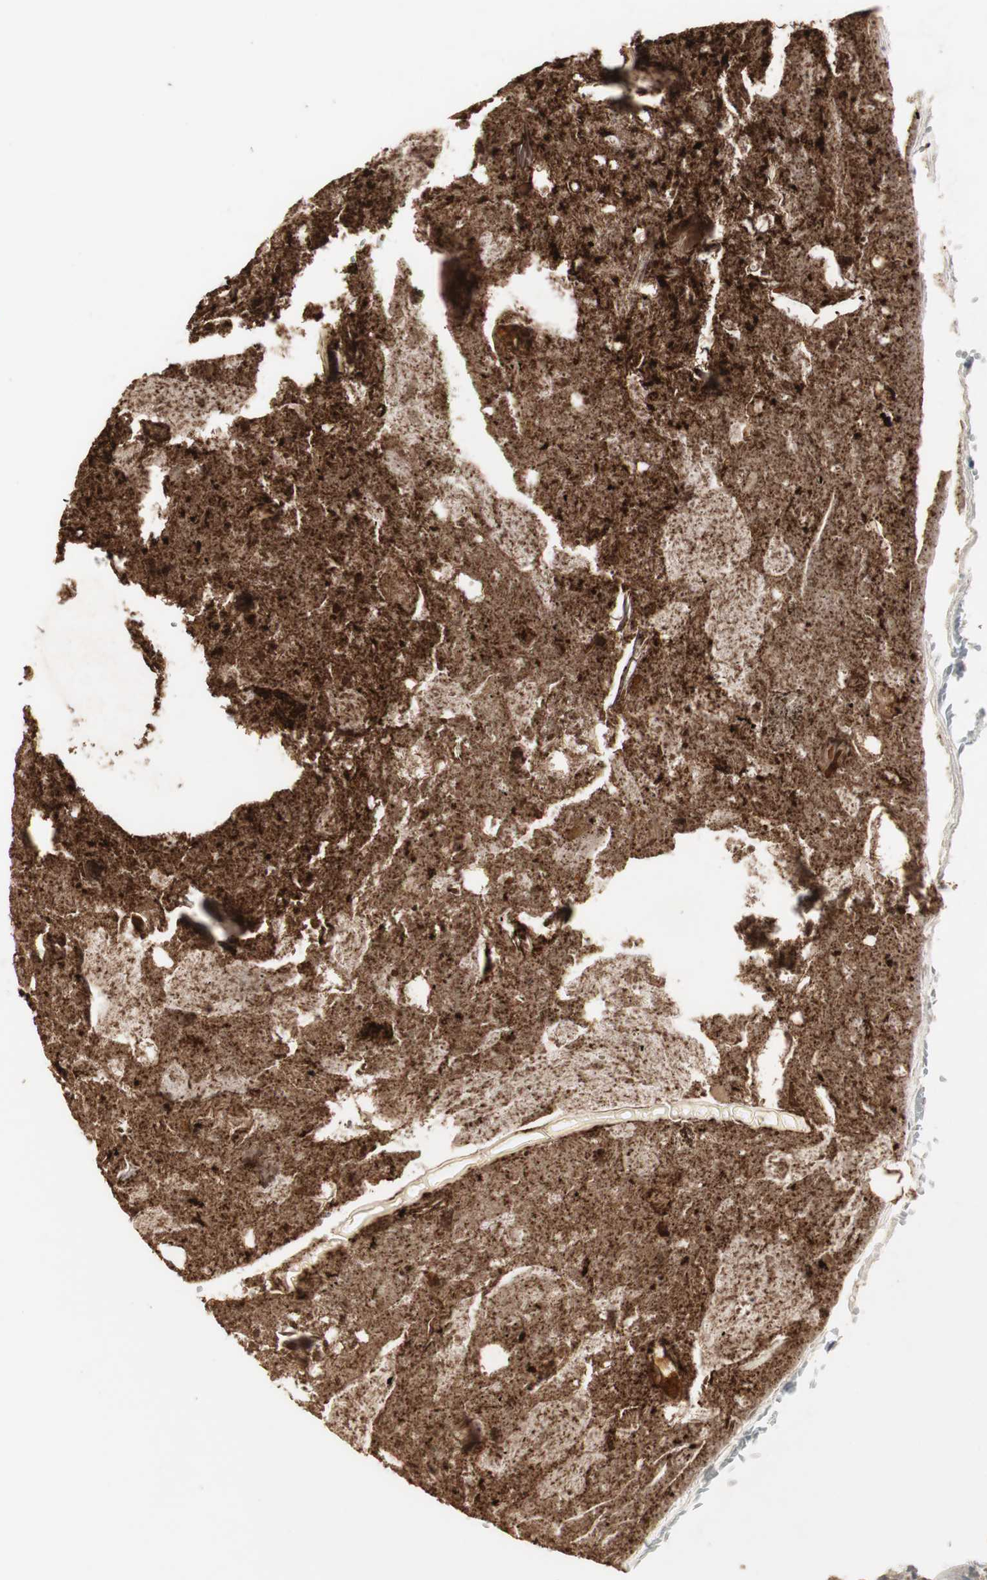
{"staining": {"intensity": "weak", "quantity": ">75%", "location": "cytoplasmic/membranous"}, "tissue": "appendix", "cell_type": "Glandular cells", "image_type": "normal", "snomed": [{"axis": "morphology", "description": "Normal tissue, NOS"}, {"axis": "topography", "description": "Appendix"}], "caption": "This is an image of IHC staining of benign appendix, which shows weak positivity in the cytoplasmic/membranous of glandular cells.", "gene": "ZHX2", "patient": {"sex": "female", "age": 10}}